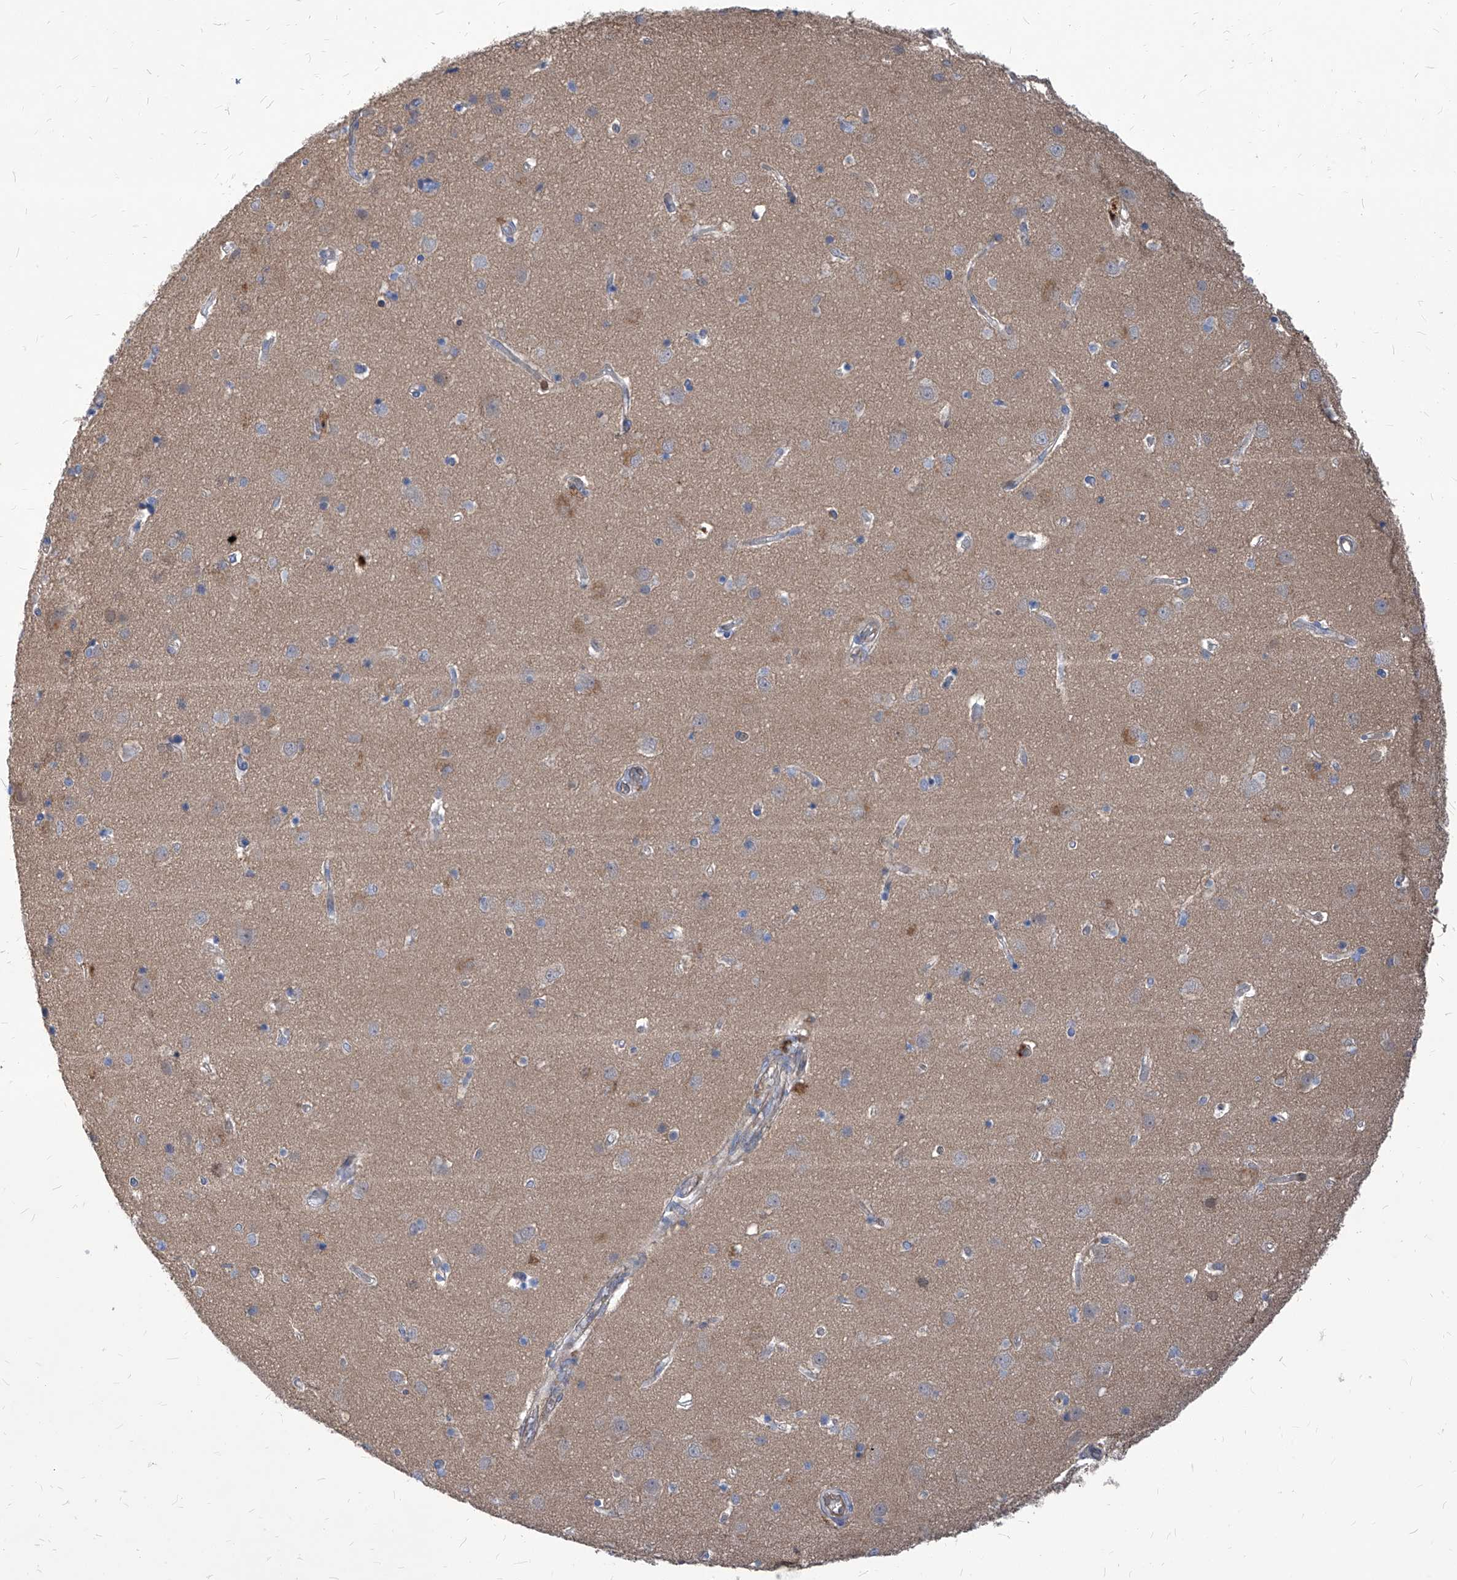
{"staining": {"intensity": "weak", "quantity": "25%-75%", "location": "cytoplasmic/membranous"}, "tissue": "cerebral cortex", "cell_type": "Endothelial cells", "image_type": "normal", "snomed": [{"axis": "morphology", "description": "Normal tissue, NOS"}, {"axis": "topography", "description": "Cerebral cortex"}], "caption": "A low amount of weak cytoplasmic/membranous staining is present in approximately 25%-75% of endothelial cells in benign cerebral cortex.", "gene": "ABRACL", "patient": {"sex": "male", "age": 54}}